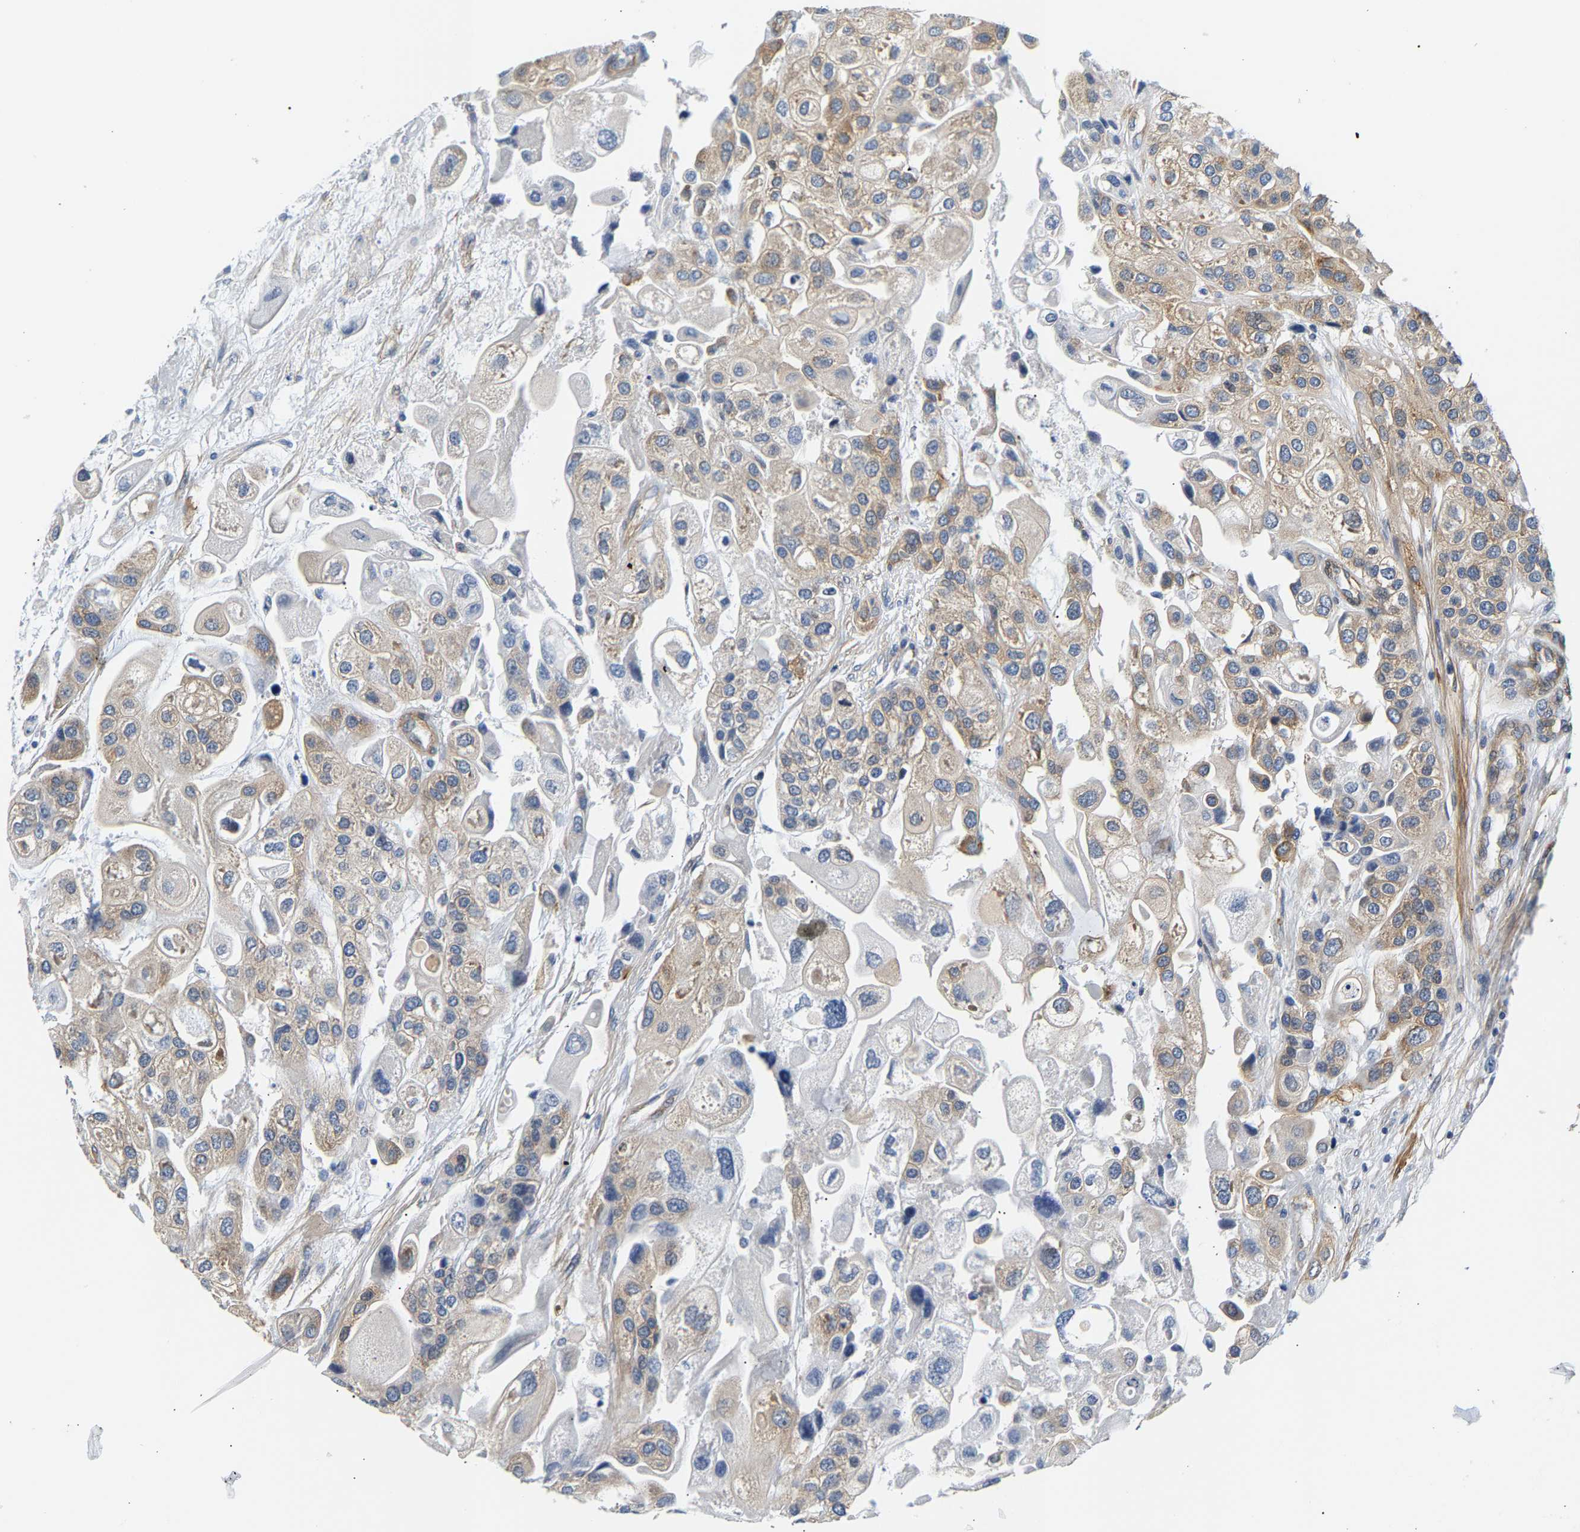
{"staining": {"intensity": "moderate", "quantity": "<25%", "location": "cytoplasmic/membranous"}, "tissue": "urothelial cancer", "cell_type": "Tumor cells", "image_type": "cancer", "snomed": [{"axis": "morphology", "description": "Urothelial carcinoma, High grade"}, {"axis": "topography", "description": "Urinary bladder"}], "caption": "Tumor cells exhibit low levels of moderate cytoplasmic/membranous staining in about <25% of cells in urothelial carcinoma (high-grade).", "gene": "PAWR", "patient": {"sex": "female", "age": 64}}